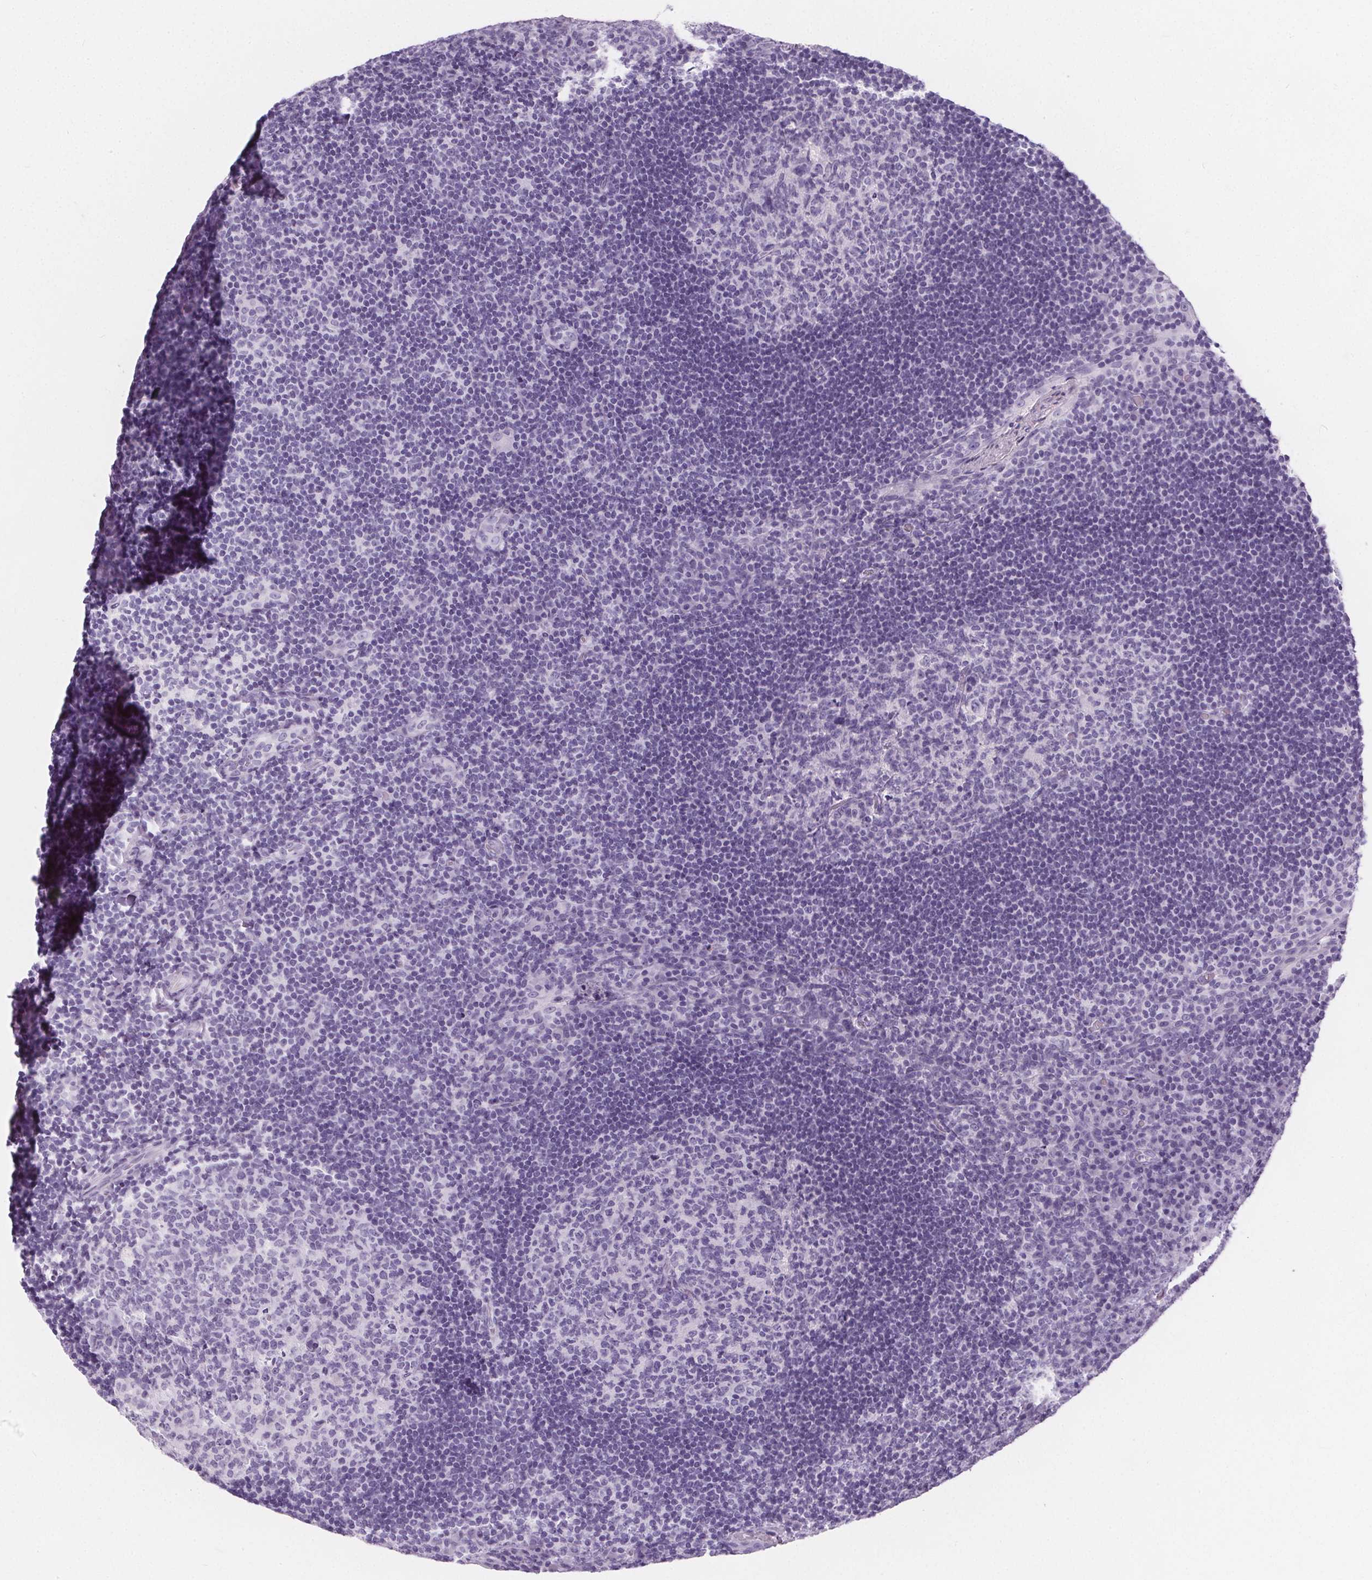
{"staining": {"intensity": "negative", "quantity": "none", "location": "none"}, "tissue": "tonsil", "cell_type": "Germinal center cells", "image_type": "normal", "snomed": [{"axis": "morphology", "description": "Normal tissue, NOS"}, {"axis": "topography", "description": "Tonsil"}], "caption": "The photomicrograph displays no staining of germinal center cells in benign tonsil.", "gene": "ADRB1", "patient": {"sex": "male", "age": 17}}